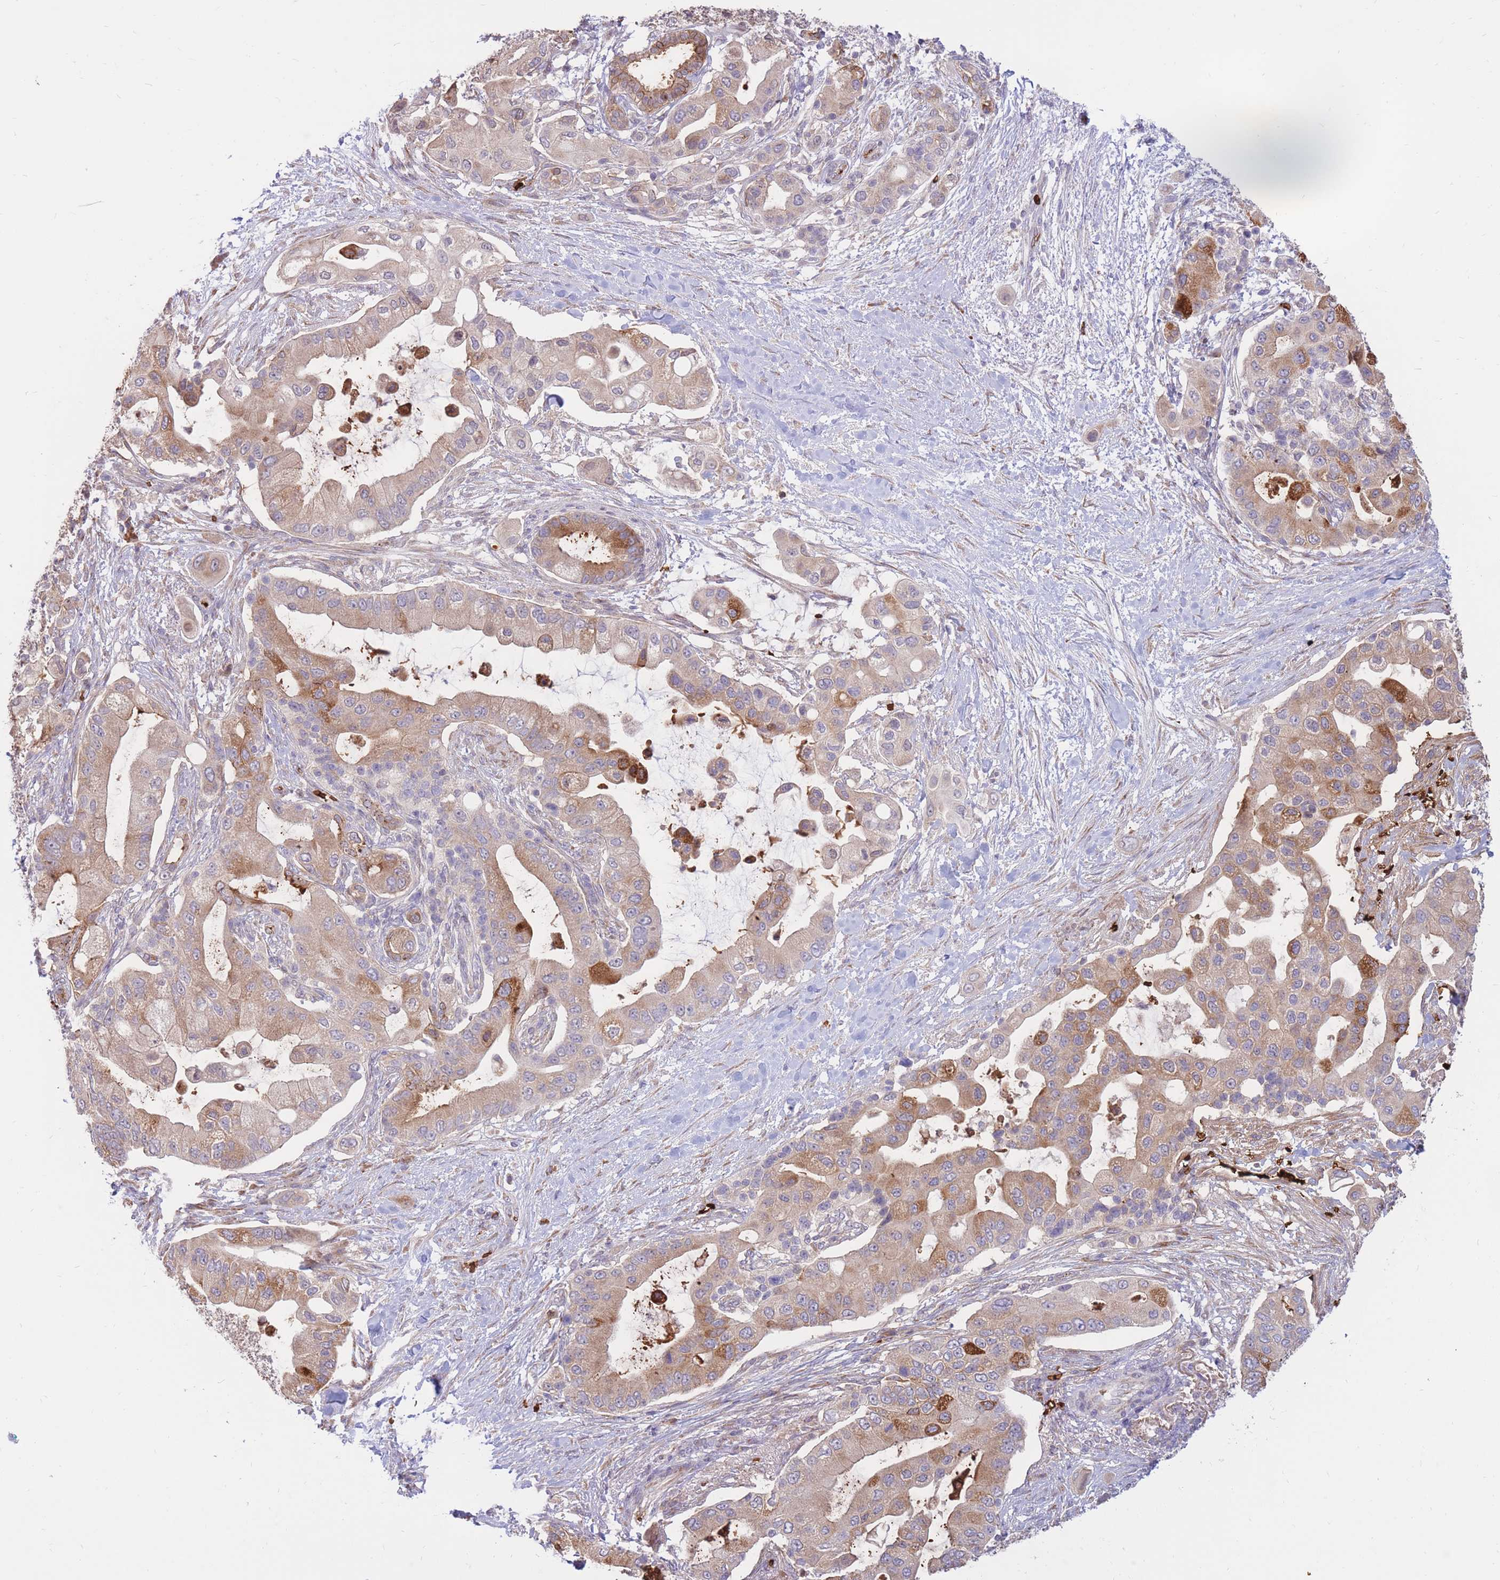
{"staining": {"intensity": "moderate", "quantity": "25%-75%", "location": "cytoplasmic/membranous"}, "tissue": "pancreatic cancer", "cell_type": "Tumor cells", "image_type": "cancer", "snomed": [{"axis": "morphology", "description": "Adenocarcinoma, NOS"}, {"axis": "topography", "description": "Pancreas"}], "caption": "Immunohistochemistry (IHC) staining of pancreatic cancer, which demonstrates medium levels of moderate cytoplasmic/membranous staining in about 25%-75% of tumor cells indicating moderate cytoplasmic/membranous protein positivity. The staining was performed using DAB (brown) for protein detection and nuclei were counterstained in hematoxylin (blue).", "gene": "ATP10D", "patient": {"sex": "male", "age": 57}}